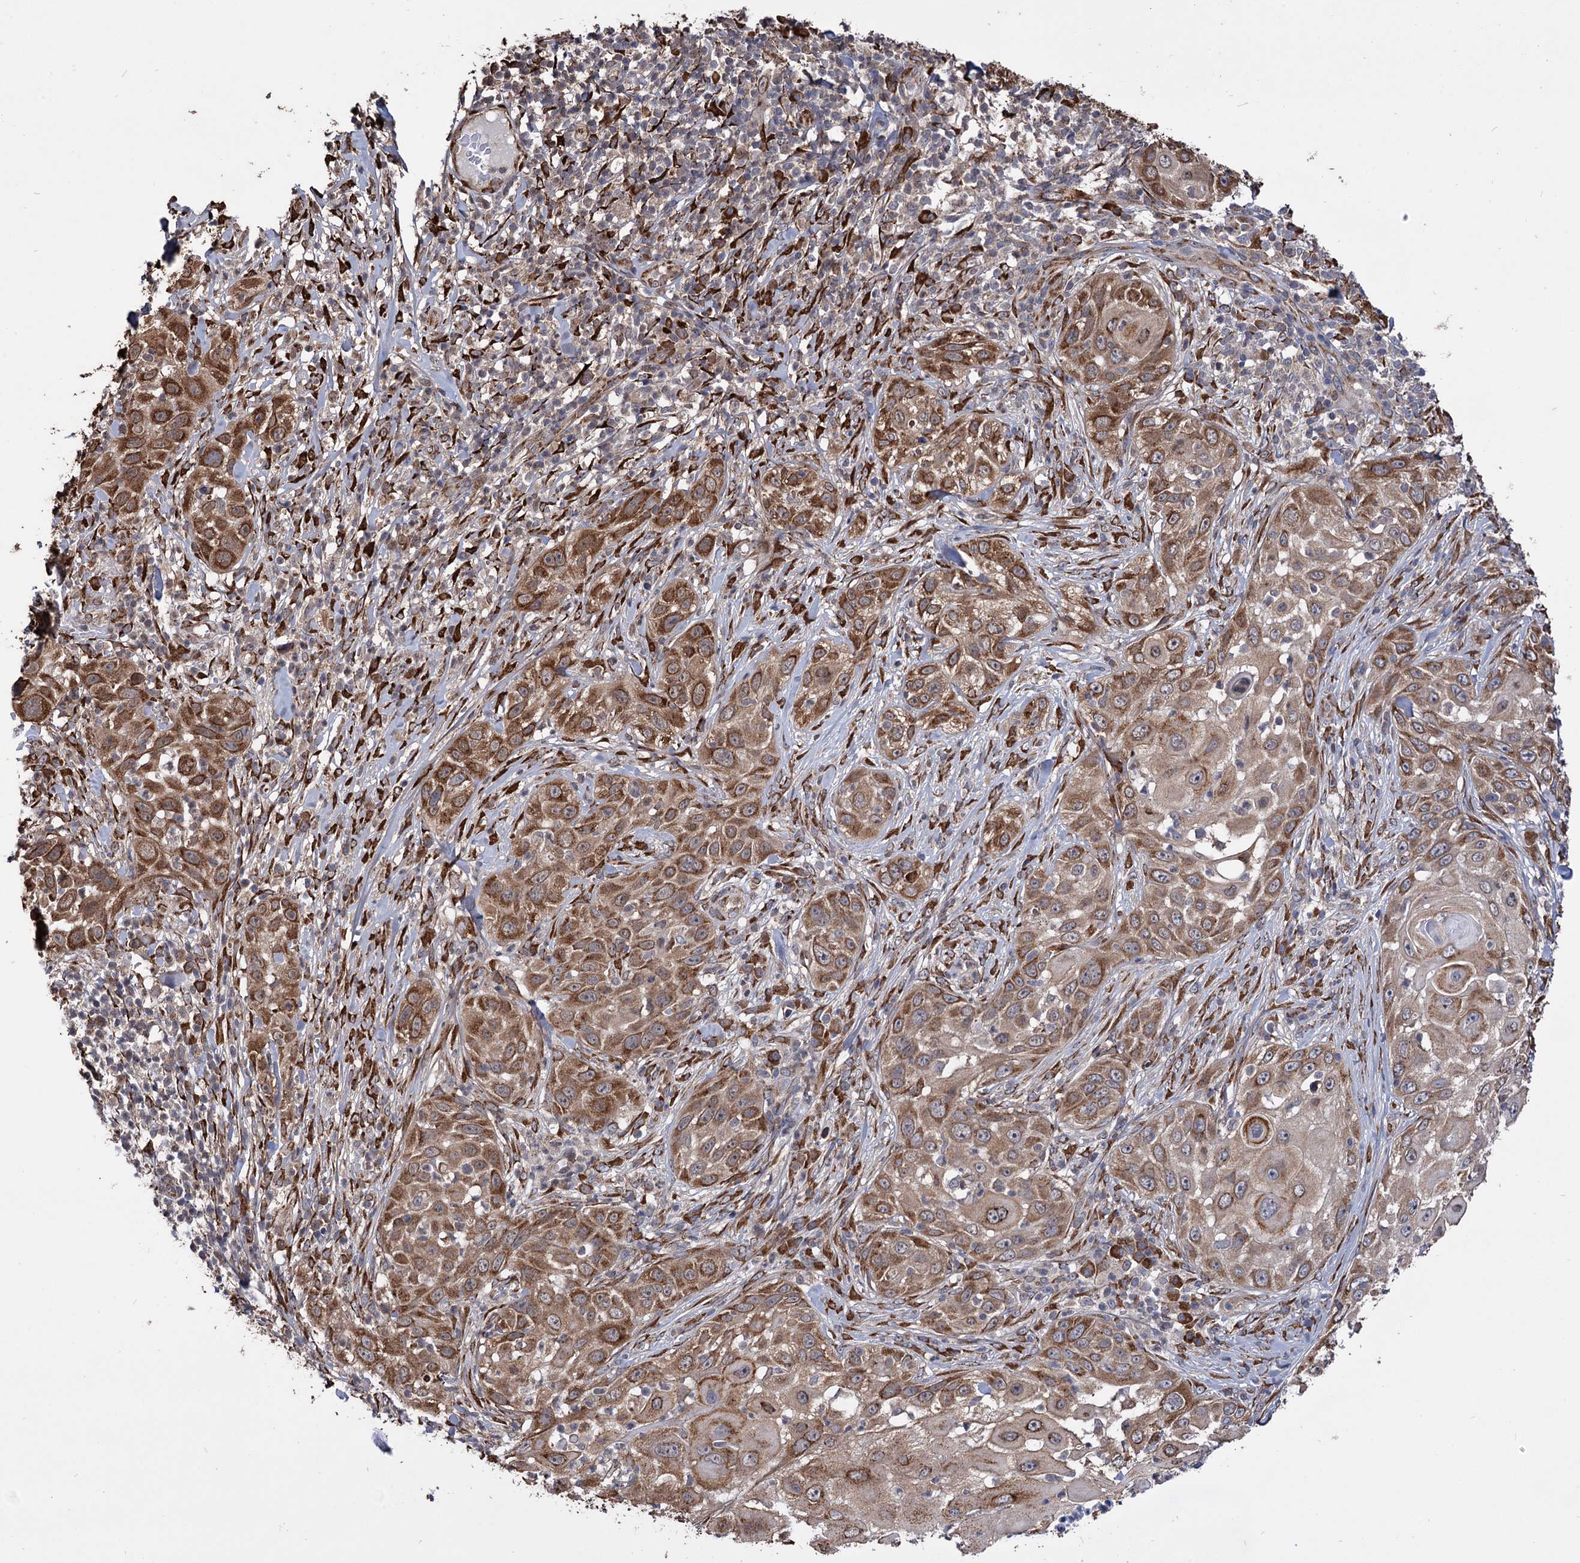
{"staining": {"intensity": "moderate", "quantity": ">75%", "location": "cytoplasmic/membranous"}, "tissue": "skin cancer", "cell_type": "Tumor cells", "image_type": "cancer", "snomed": [{"axis": "morphology", "description": "Squamous cell carcinoma, NOS"}, {"axis": "topography", "description": "Skin"}], "caption": "About >75% of tumor cells in squamous cell carcinoma (skin) demonstrate moderate cytoplasmic/membranous protein positivity as visualized by brown immunohistochemical staining.", "gene": "CDAN1", "patient": {"sex": "female", "age": 44}}